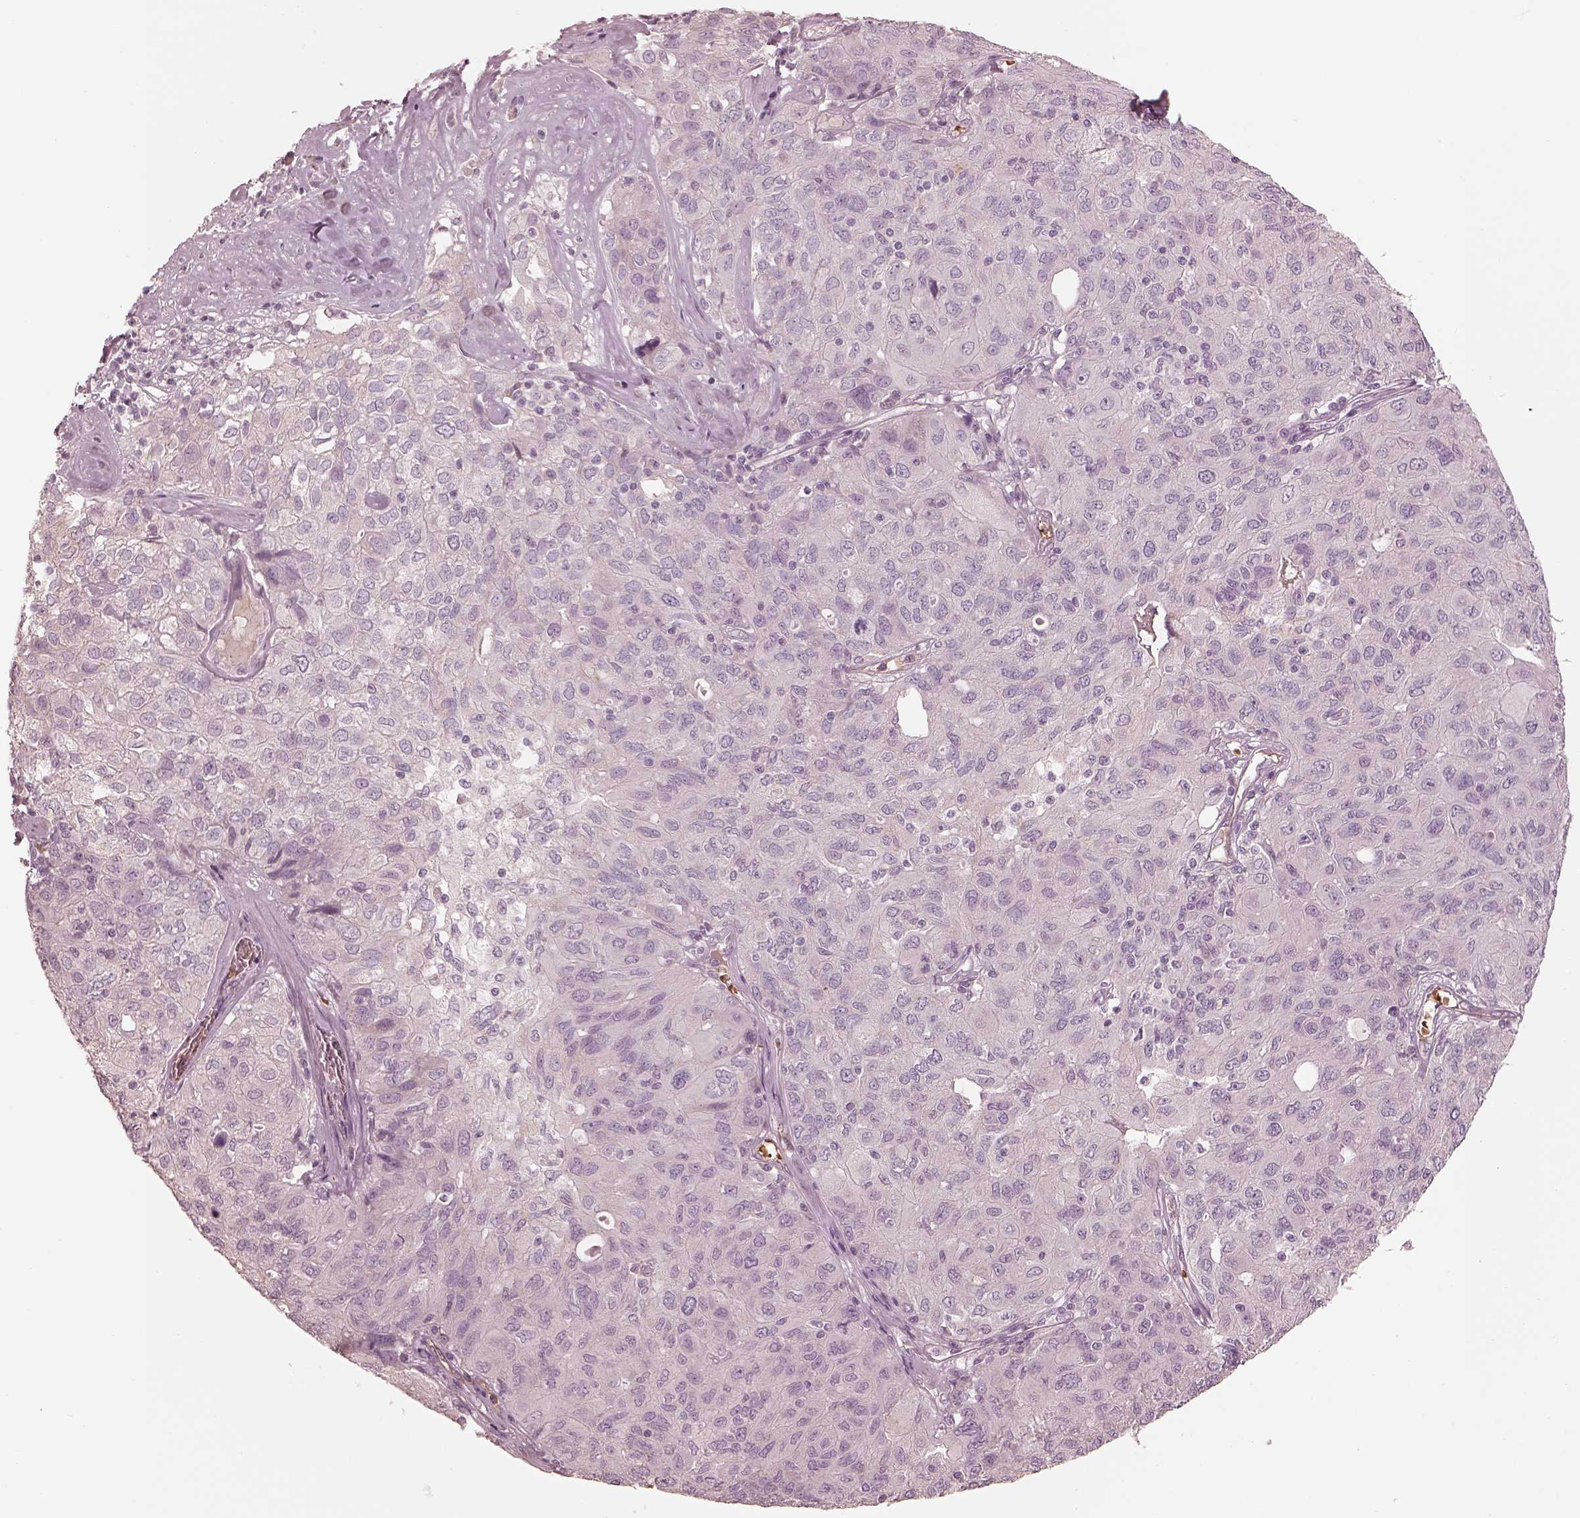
{"staining": {"intensity": "negative", "quantity": "none", "location": "none"}, "tissue": "ovarian cancer", "cell_type": "Tumor cells", "image_type": "cancer", "snomed": [{"axis": "morphology", "description": "Carcinoma, endometroid"}, {"axis": "topography", "description": "Ovary"}], "caption": "Endometroid carcinoma (ovarian) was stained to show a protein in brown. There is no significant expression in tumor cells.", "gene": "ANKLE1", "patient": {"sex": "female", "age": 50}}